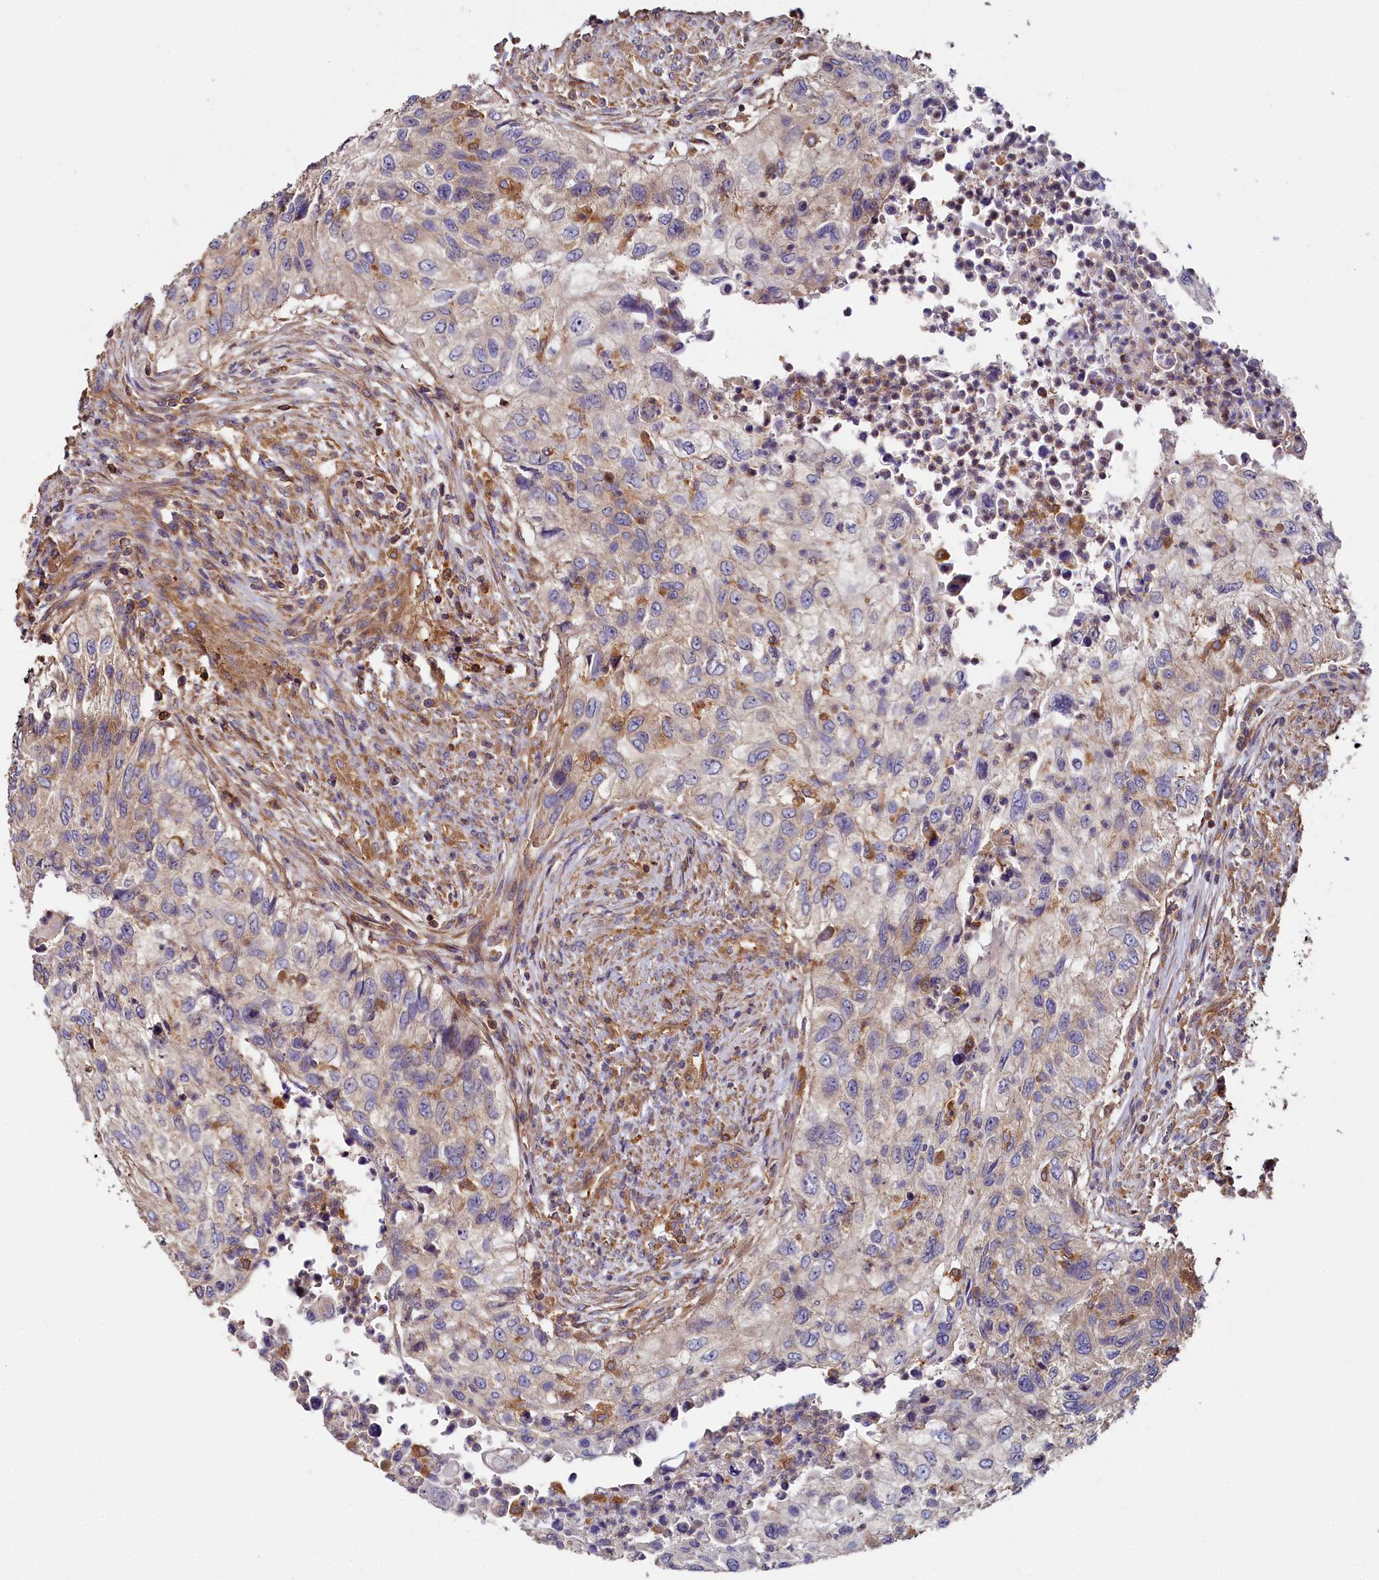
{"staining": {"intensity": "weak", "quantity": "25%-75%", "location": "cytoplasmic/membranous"}, "tissue": "urothelial cancer", "cell_type": "Tumor cells", "image_type": "cancer", "snomed": [{"axis": "morphology", "description": "Urothelial carcinoma, High grade"}, {"axis": "topography", "description": "Urinary bladder"}], "caption": "IHC of urothelial carcinoma (high-grade) displays low levels of weak cytoplasmic/membranous staining in about 25%-75% of tumor cells. (Brightfield microscopy of DAB IHC at high magnification).", "gene": "PPIP5K1", "patient": {"sex": "female", "age": 60}}